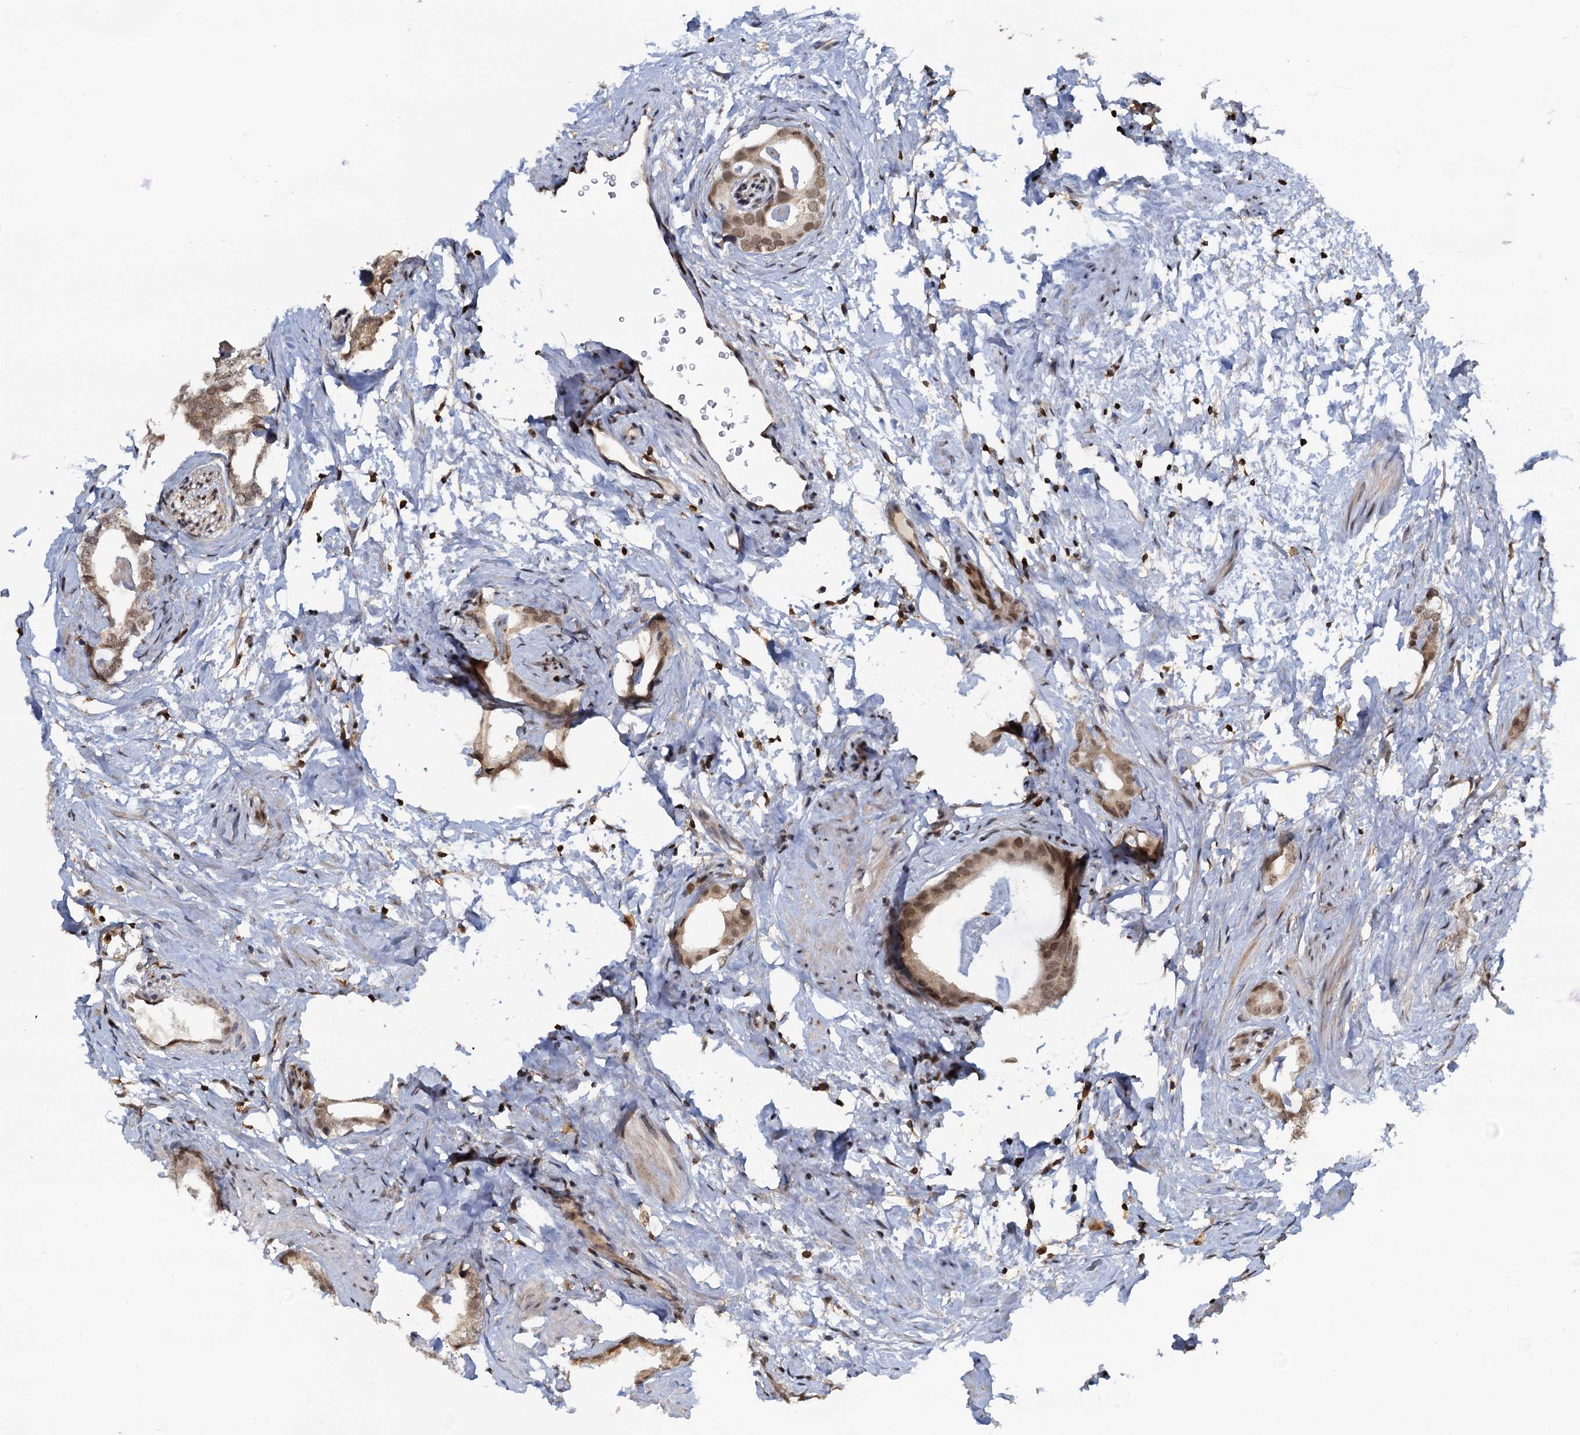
{"staining": {"intensity": "moderate", "quantity": ">75%", "location": "nuclear"}, "tissue": "prostate cancer", "cell_type": "Tumor cells", "image_type": "cancer", "snomed": [{"axis": "morphology", "description": "Adenocarcinoma, Low grade"}, {"axis": "topography", "description": "Prostate"}], "caption": "A medium amount of moderate nuclear expression is appreciated in about >75% of tumor cells in prostate cancer tissue.", "gene": "ZNF609", "patient": {"sex": "male", "age": 63}}